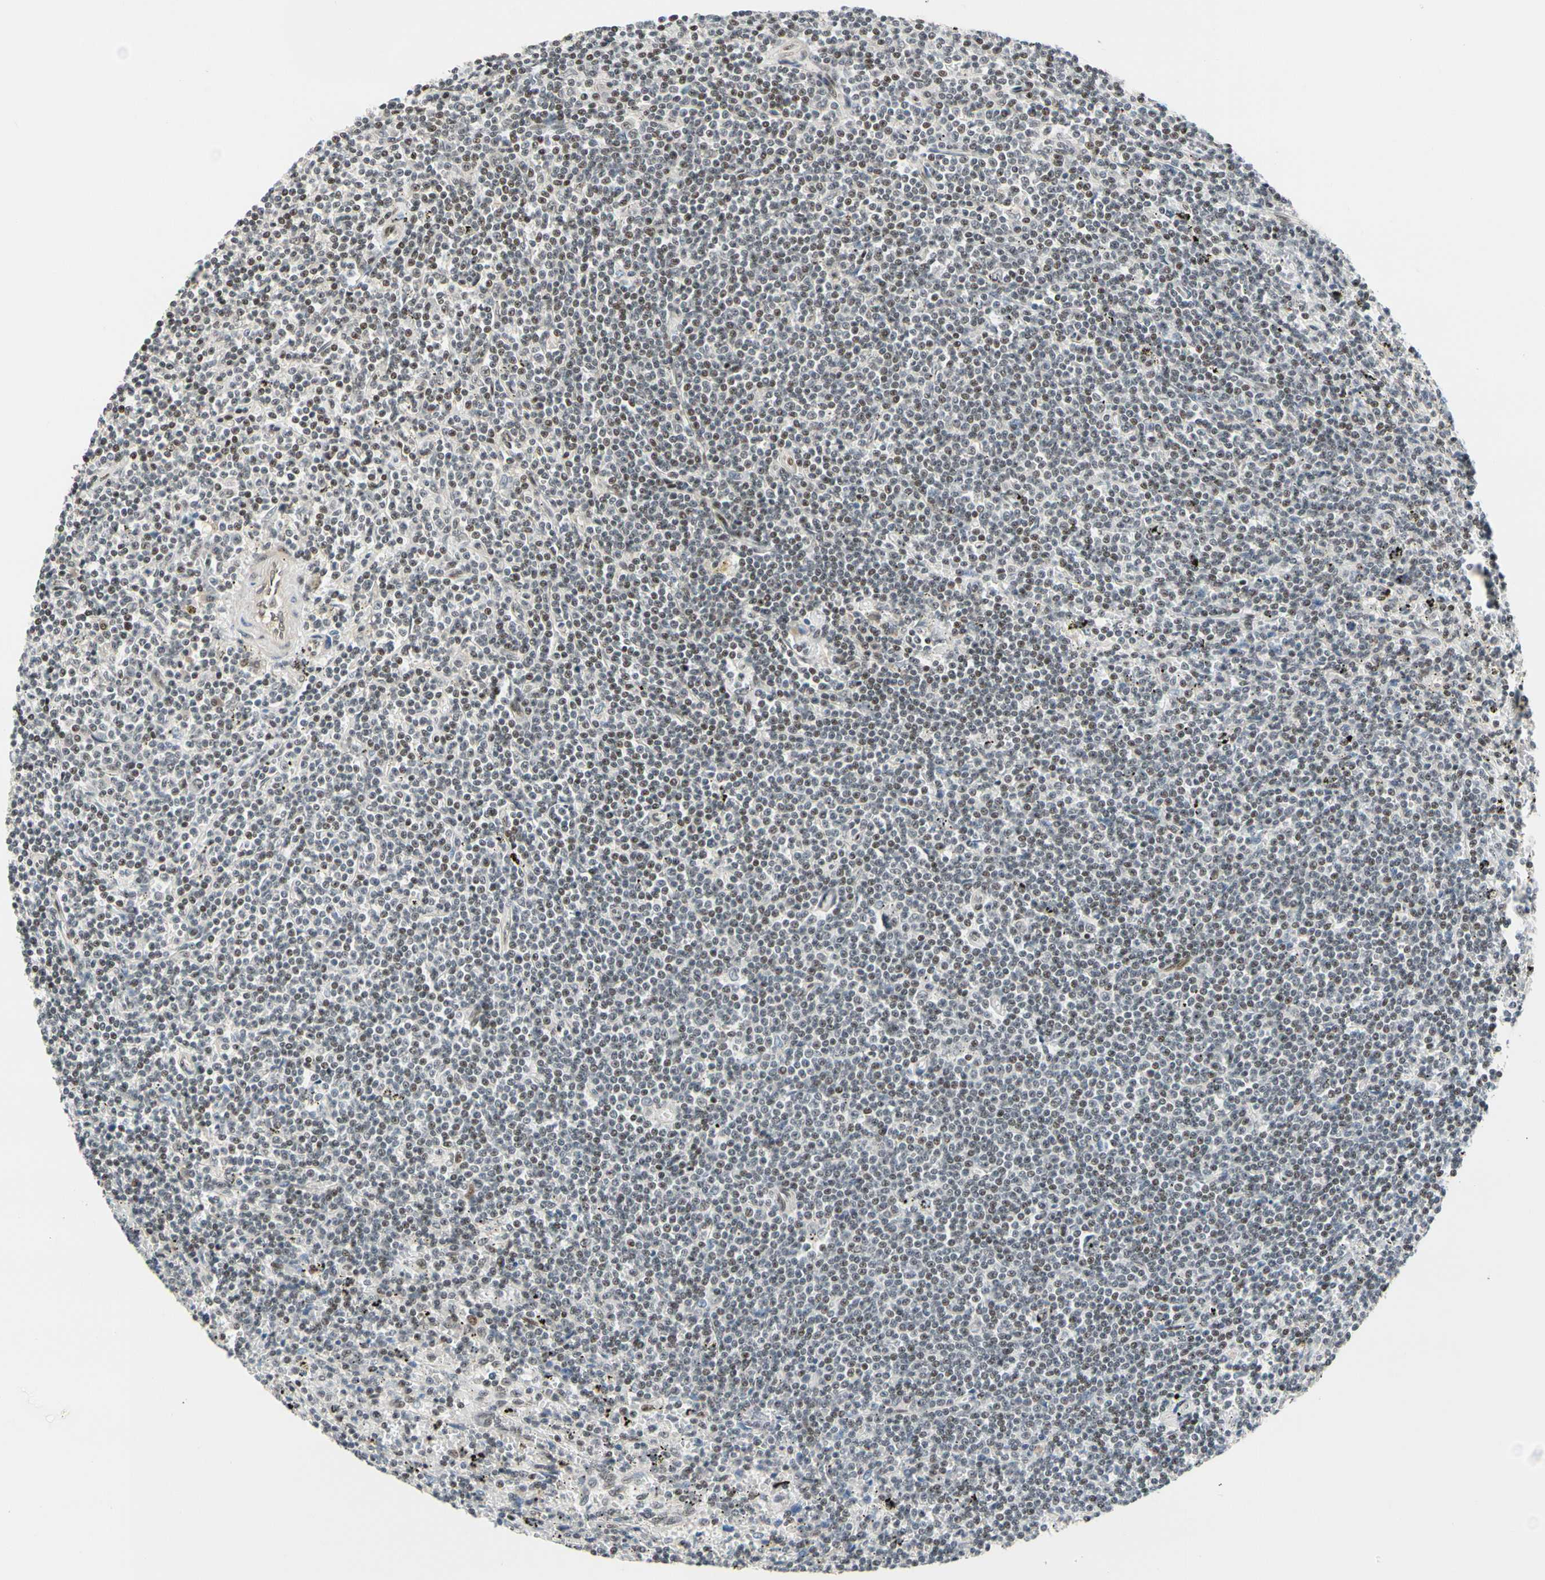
{"staining": {"intensity": "weak", "quantity": "25%-75%", "location": "nuclear"}, "tissue": "lymphoma", "cell_type": "Tumor cells", "image_type": "cancer", "snomed": [{"axis": "morphology", "description": "Malignant lymphoma, non-Hodgkin's type, Low grade"}, {"axis": "topography", "description": "Spleen"}], "caption": "A high-resolution micrograph shows immunohistochemistry (IHC) staining of malignant lymphoma, non-Hodgkin's type (low-grade), which shows weak nuclear expression in approximately 25%-75% of tumor cells. (Brightfield microscopy of DAB IHC at high magnification).", "gene": "TAF4", "patient": {"sex": "male", "age": 76}}